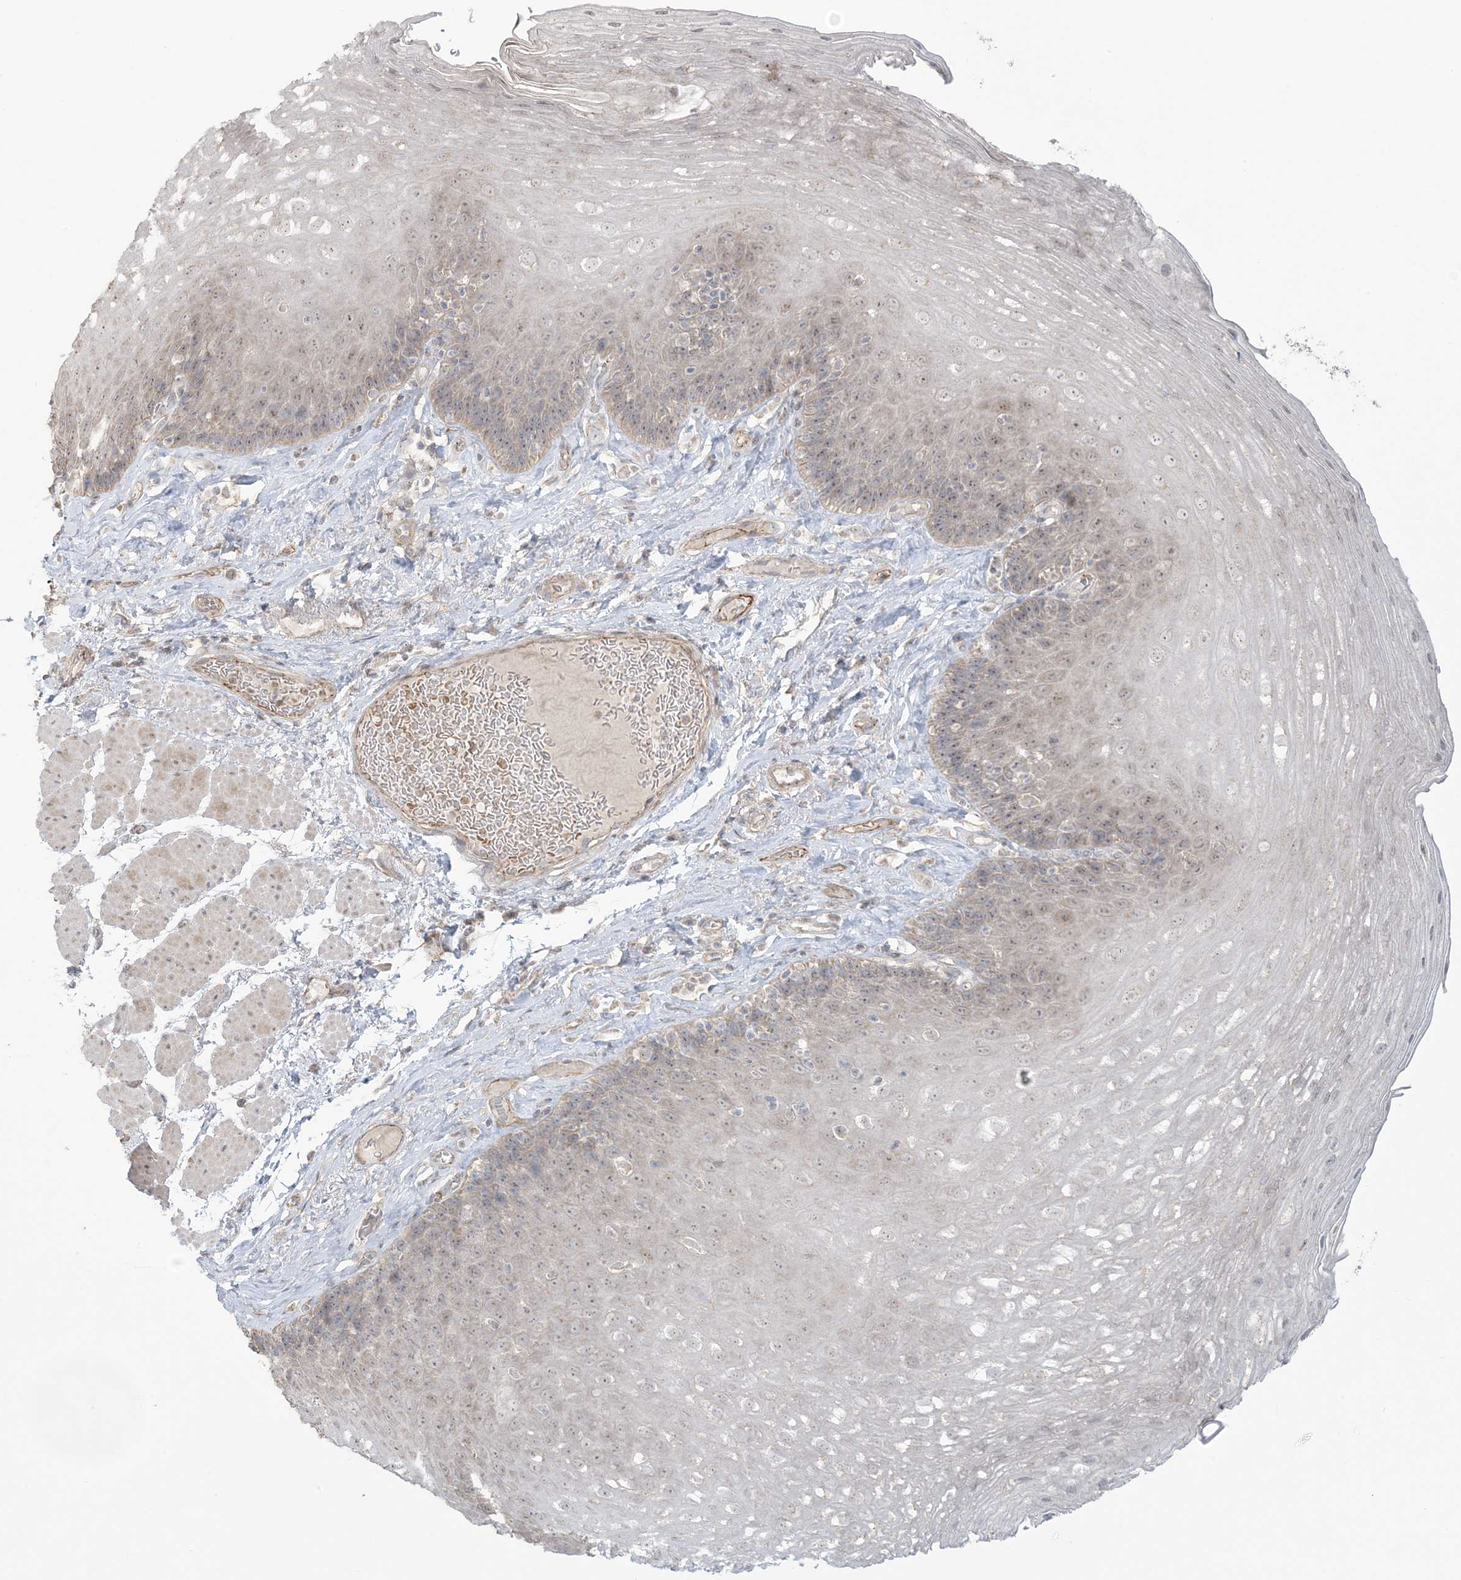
{"staining": {"intensity": "weak", "quantity": "<25%", "location": "cytoplasmic/membranous"}, "tissue": "esophagus", "cell_type": "Squamous epithelial cells", "image_type": "normal", "snomed": [{"axis": "morphology", "description": "Normal tissue, NOS"}, {"axis": "topography", "description": "Esophagus"}], "caption": "Immunohistochemistry photomicrograph of unremarkable esophagus: esophagus stained with DAB displays no significant protein positivity in squamous epithelial cells.", "gene": "KLHL18", "patient": {"sex": "female", "age": 66}}